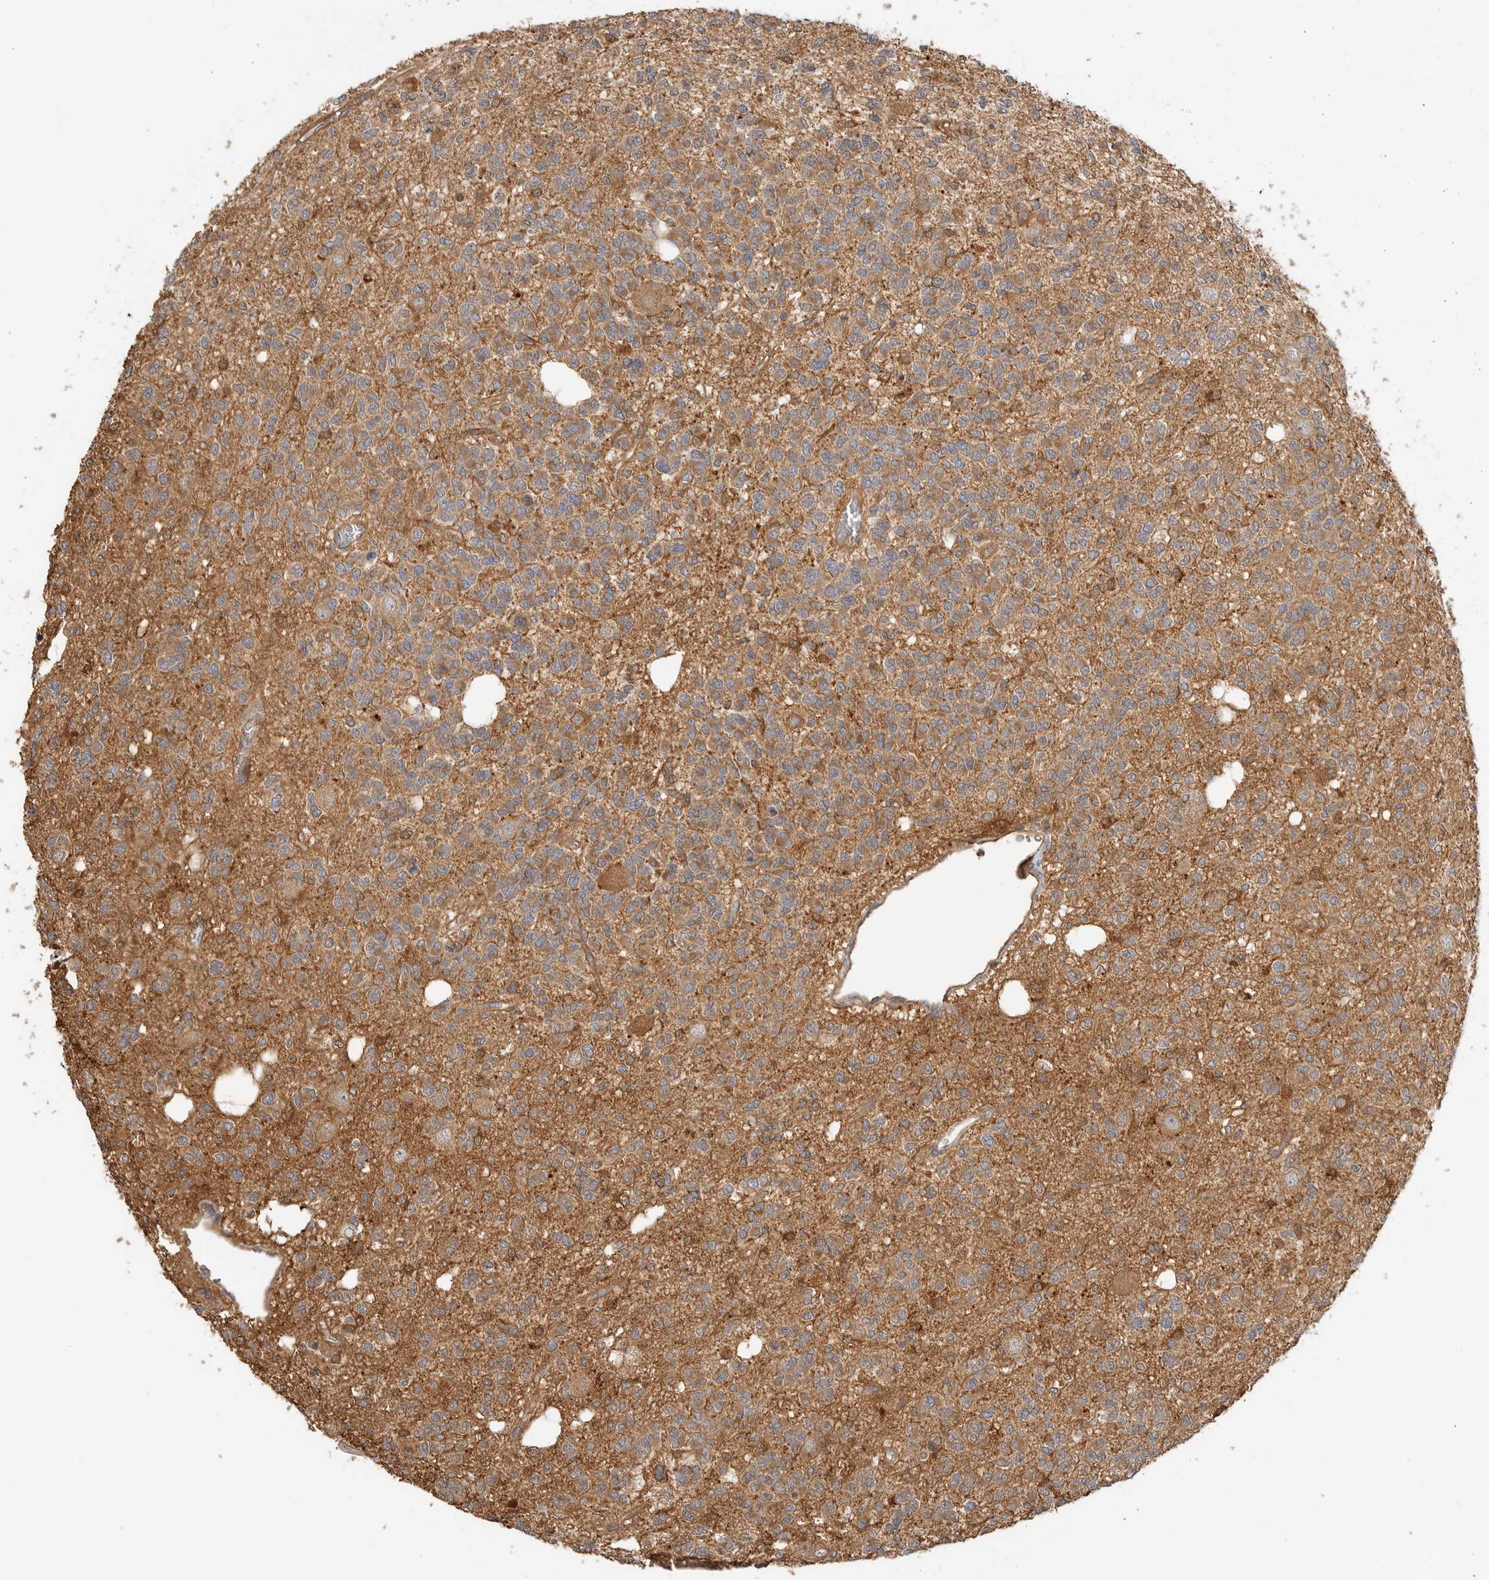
{"staining": {"intensity": "moderate", "quantity": ">75%", "location": "cytoplasmic/membranous"}, "tissue": "glioma", "cell_type": "Tumor cells", "image_type": "cancer", "snomed": [{"axis": "morphology", "description": "Glioma, malignant, Low grade"}, {"axis": "topography", "description": "Brain"}], "caption": "Glioma stained for a protein (brown) reveals moderate cytoplasmic/membranous positive staining in approximately >75% of tumor cells.", "gene": "CLDN12", "patient": {"sex": "male", "age": 38}}